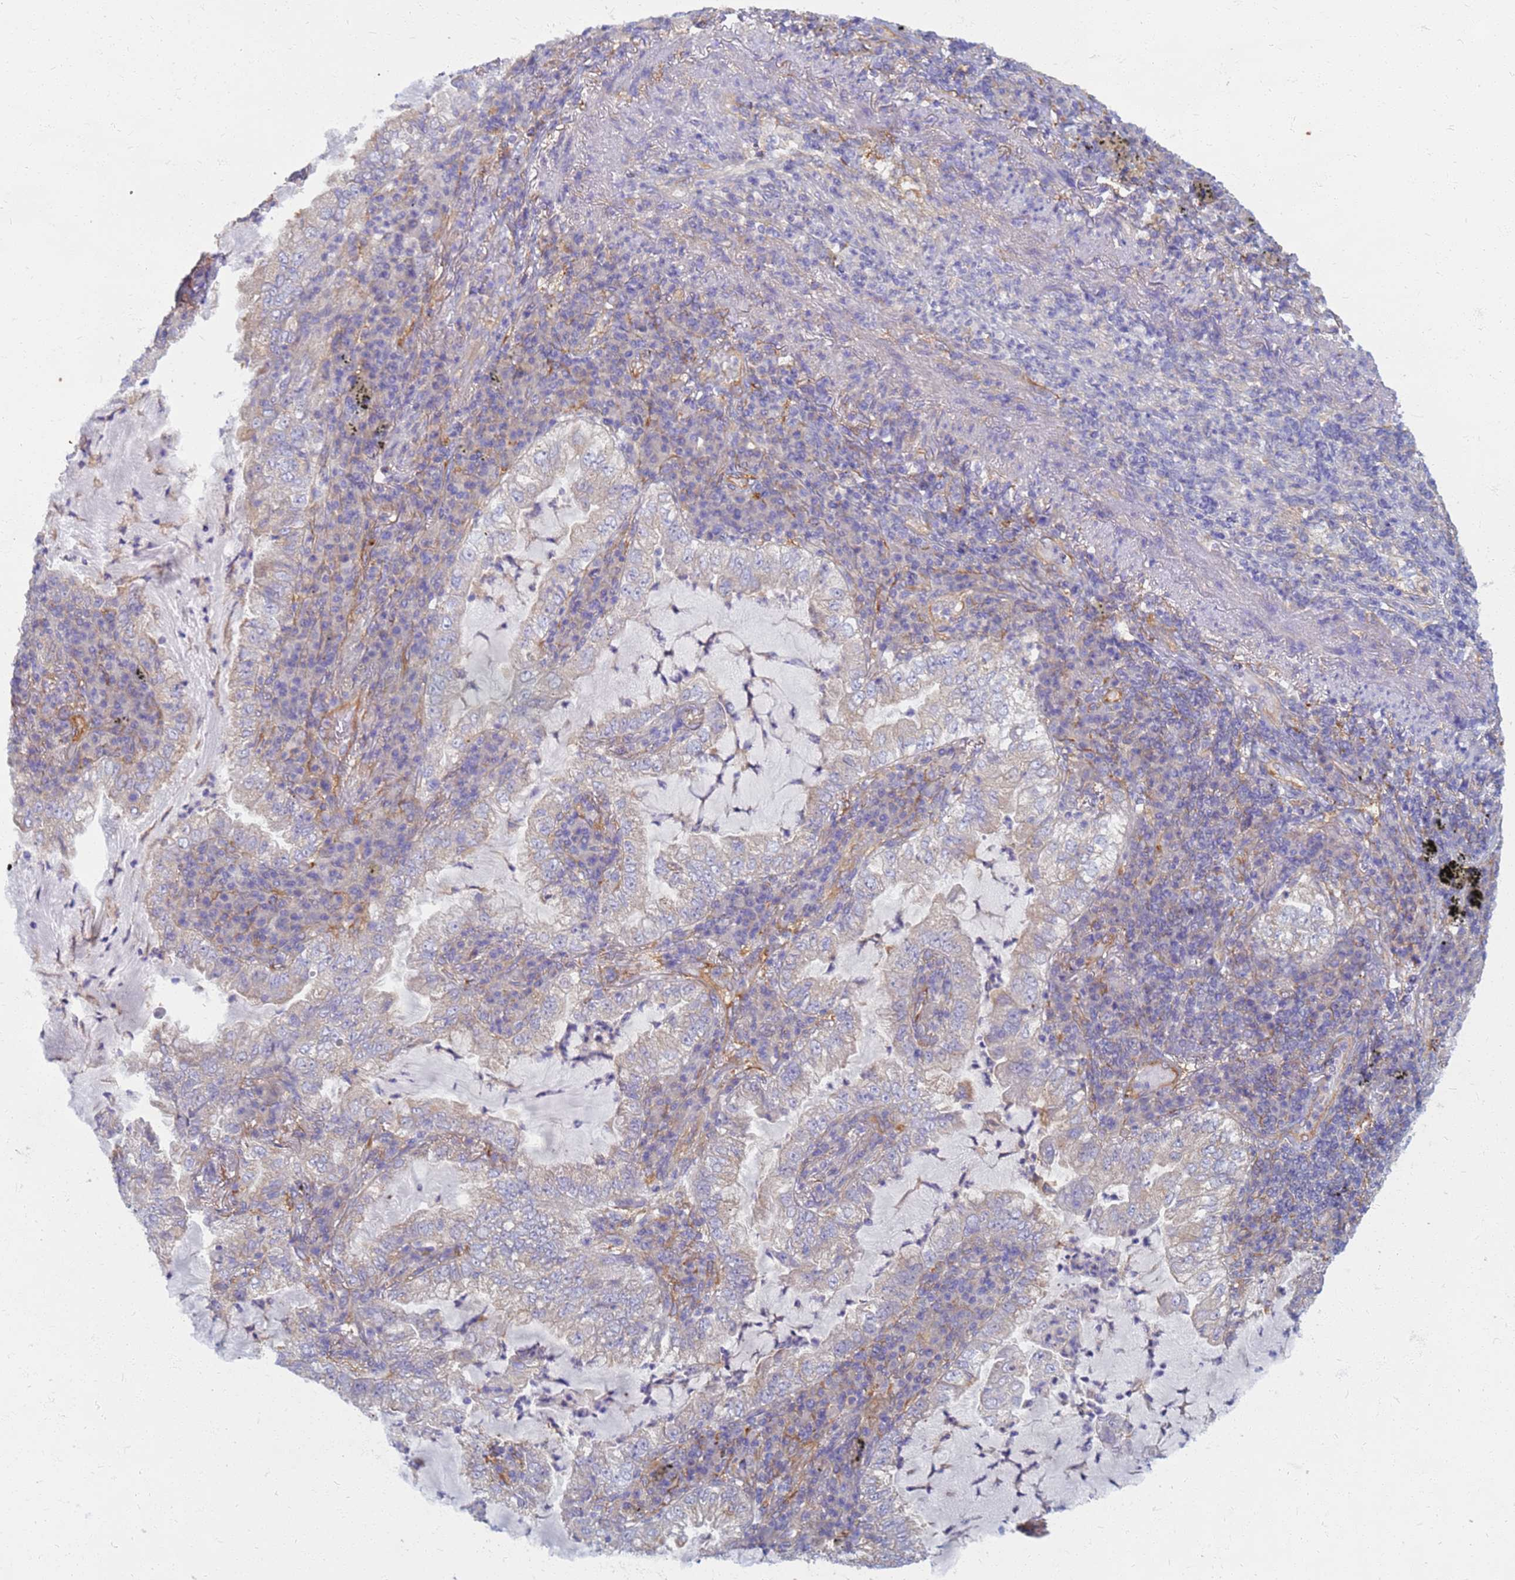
{"staining": {"intensity": "negative", "quantity": "none", "location": "none"}, "tissue": "lung cancer", "cell_type": "Tumor cells", "image_type": "cancer", "snomed": [{"axis": "morphology", "description": "Adenocarcinoma, NOS"}, {"axis": "topography", "description": "Lung"}], "caption": "Immunohistochemistry photomicrograph of neoplastic tissue: lung cancer (adenocarcinoma) stained with DAB (3,3'-diaminobenzidine) exhibits no significant protein positivity in tumor cells.", "gene": "EEA1", "patient": {"sex": "female", "age": 73}}